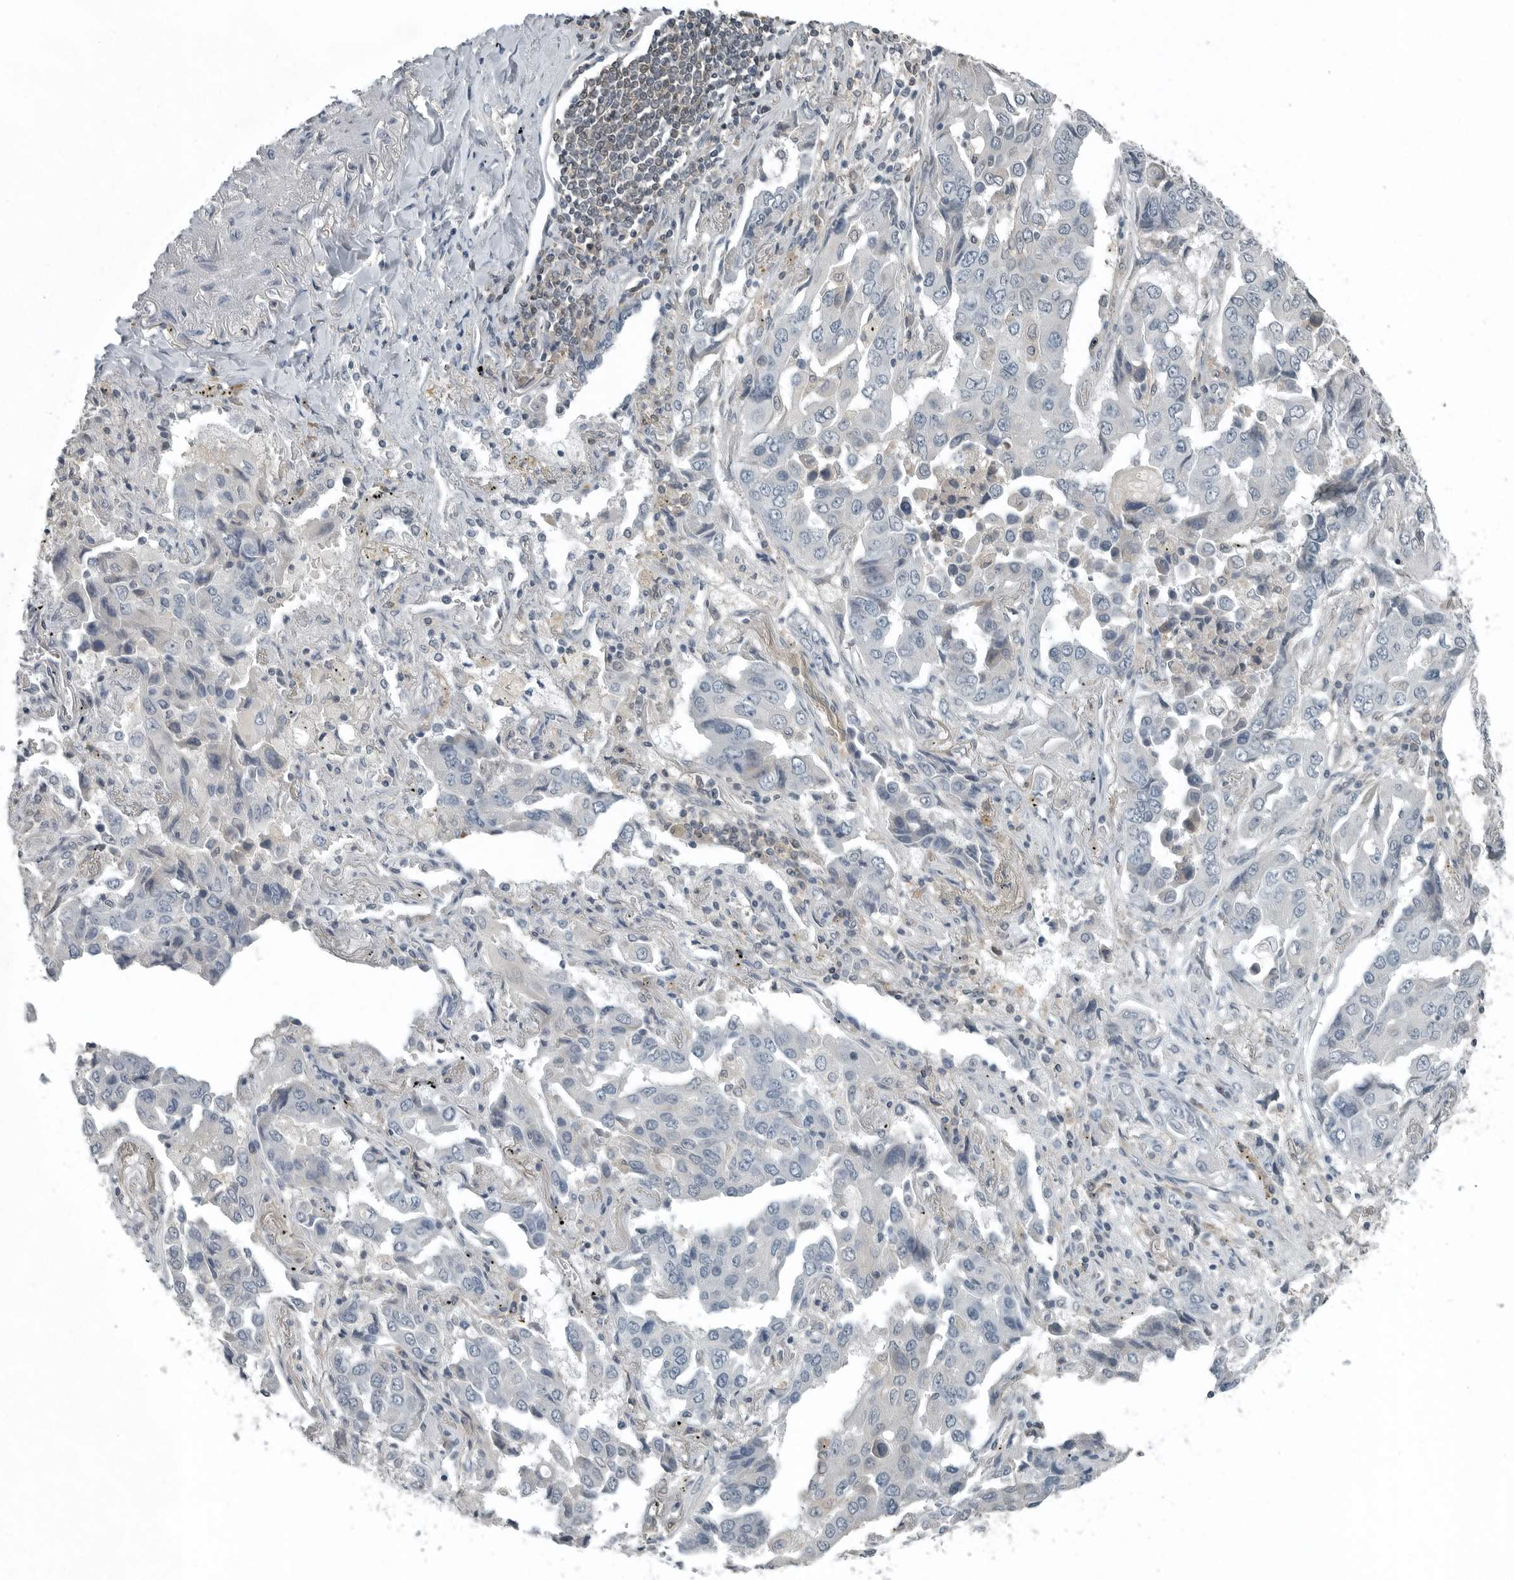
{"staining": {"intensity": "negative", "quantity": "none", "location": "none"}, "tissue": "lung cancer", "cell_type": "Tumor cells", "image_type": "cancer", "snomed": [{"axis": "morphology", "description": "Adenocarcinoma, NOS"}, {"axis": "topography", "description": "Lung"}], "caption": "Immunohistochemical staining of lung adenocarcinoma exhibits no significant positivity in tumor cells. (DAB (3,3'-diaminobenzidine) immunohistochemistry, high magnification).", "gene": "KYAT1", "patient": {"sex": "female", "age": 65}}